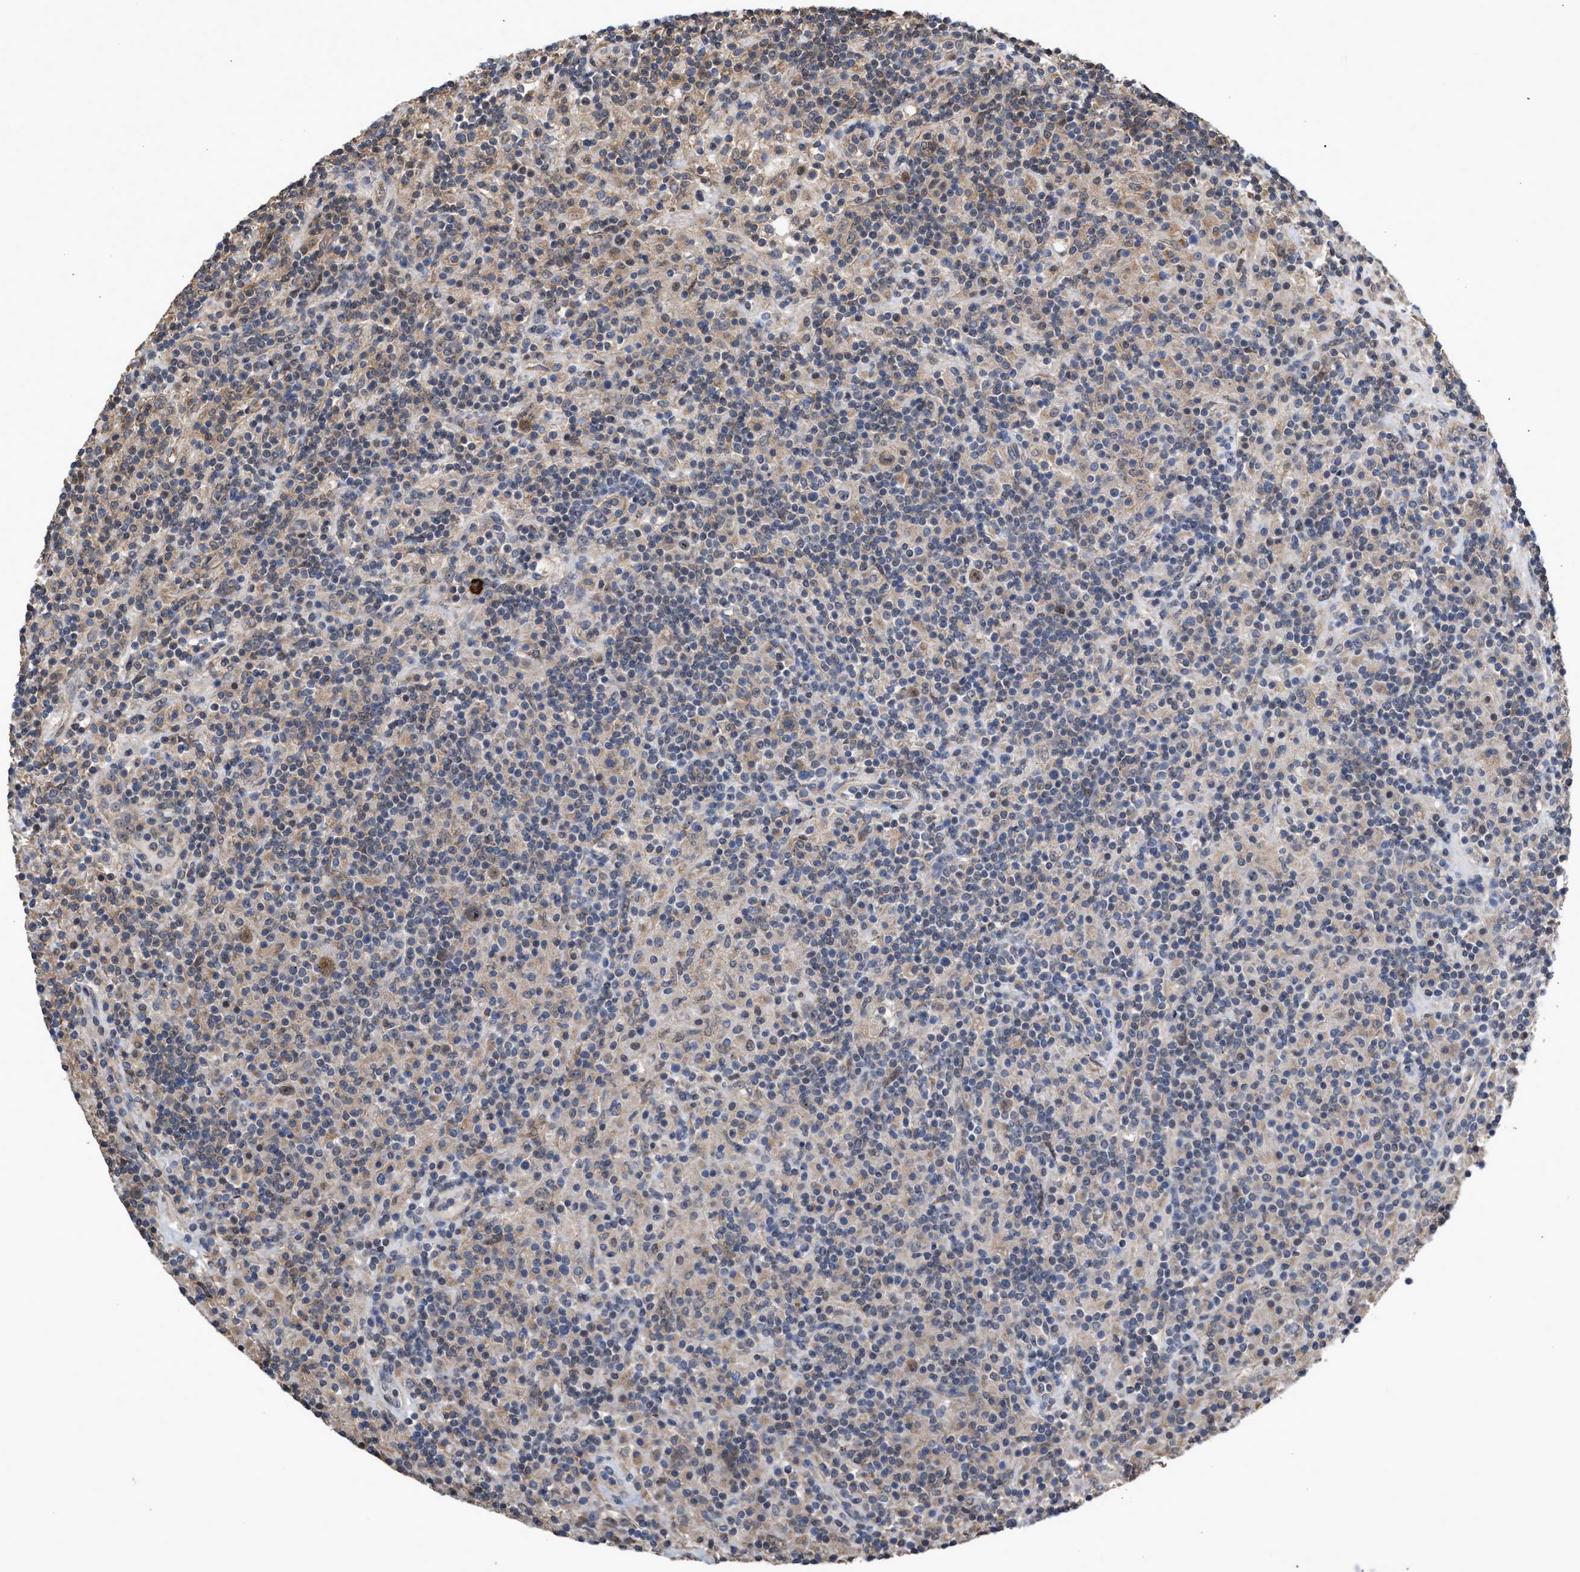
{"staining": {"intensity": "strong", "quantity": ">75%", "location": "nuclear"}, "tissue": "lymphoma", "cell_type": "Tumor cells", "image_type": "cancer", "snomed": [{"axis": "morphology", "description": "Hodgkin's disease, NOS"}, {"axis": "topography", "description": "Lymph node"}], "caption": "A histopathology image of human lymphoma stained for a protein demonstrates strong nuclear brown staining in tumor cells. The protein is shown in brown color, while the nuclei are stained blue.", "gene": "EXOSC2", "patient": {"sex": "male", "age": 70}}